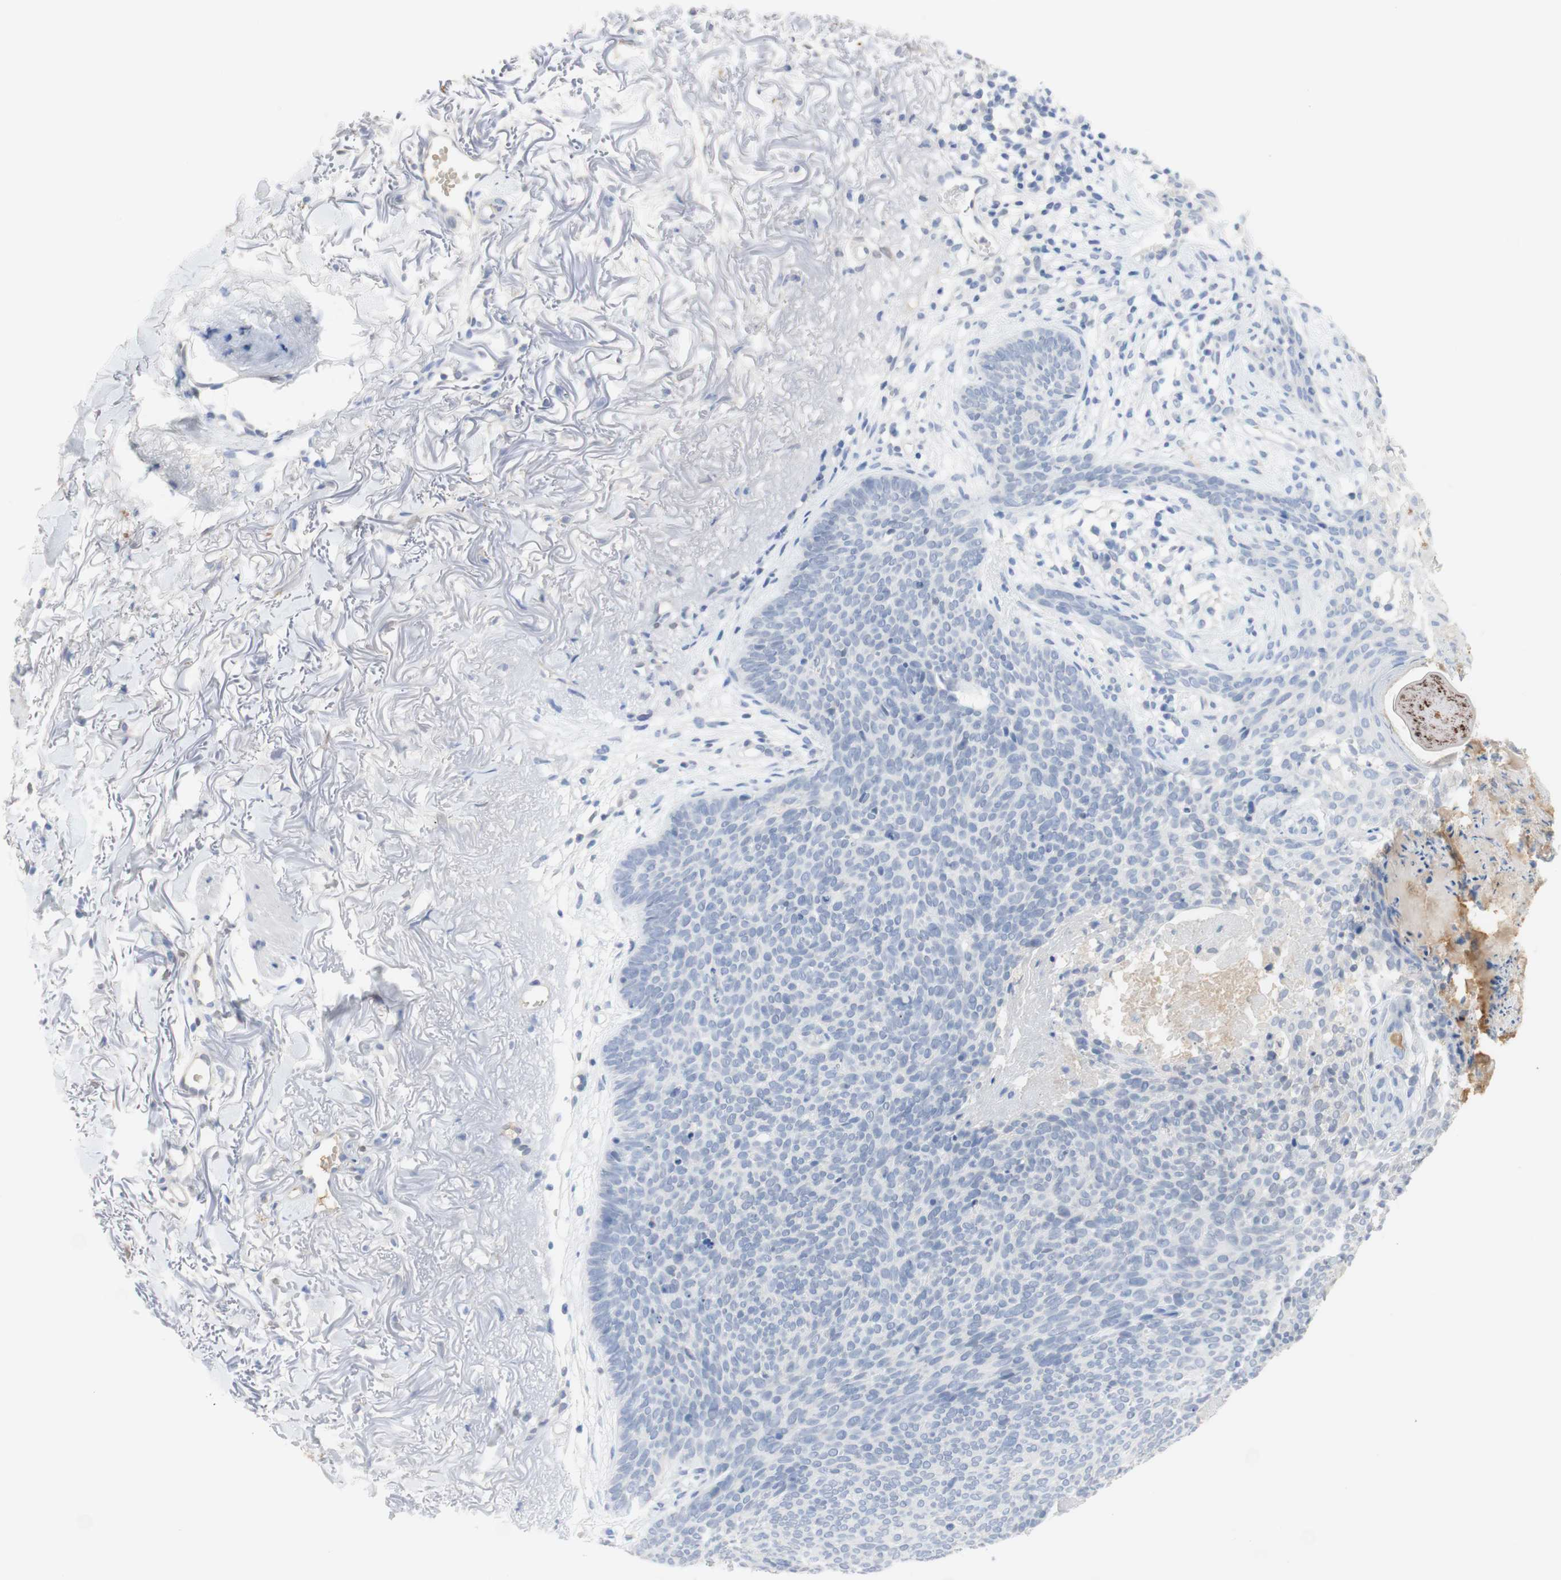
{"staining": {"intensity": "negative", "quantity": "none", "location": "none"}, "tissue": "skin cancer", "cell_type": "Tumor cells", "image_type": "cancer", "snomed": [{"axis": "morphology", "description": "Normal tissue, NOS"}, {"axis": "morphology", "description": "Basal cell carcinoma"}, {"axis": "topography", "description": "Skin"}], "caption": "IHC of human skin basal cell carcinoma displays no staining in tumor cells.", "gene": "SELENBP1", "patient": {"sex": "female", "age": 70}}